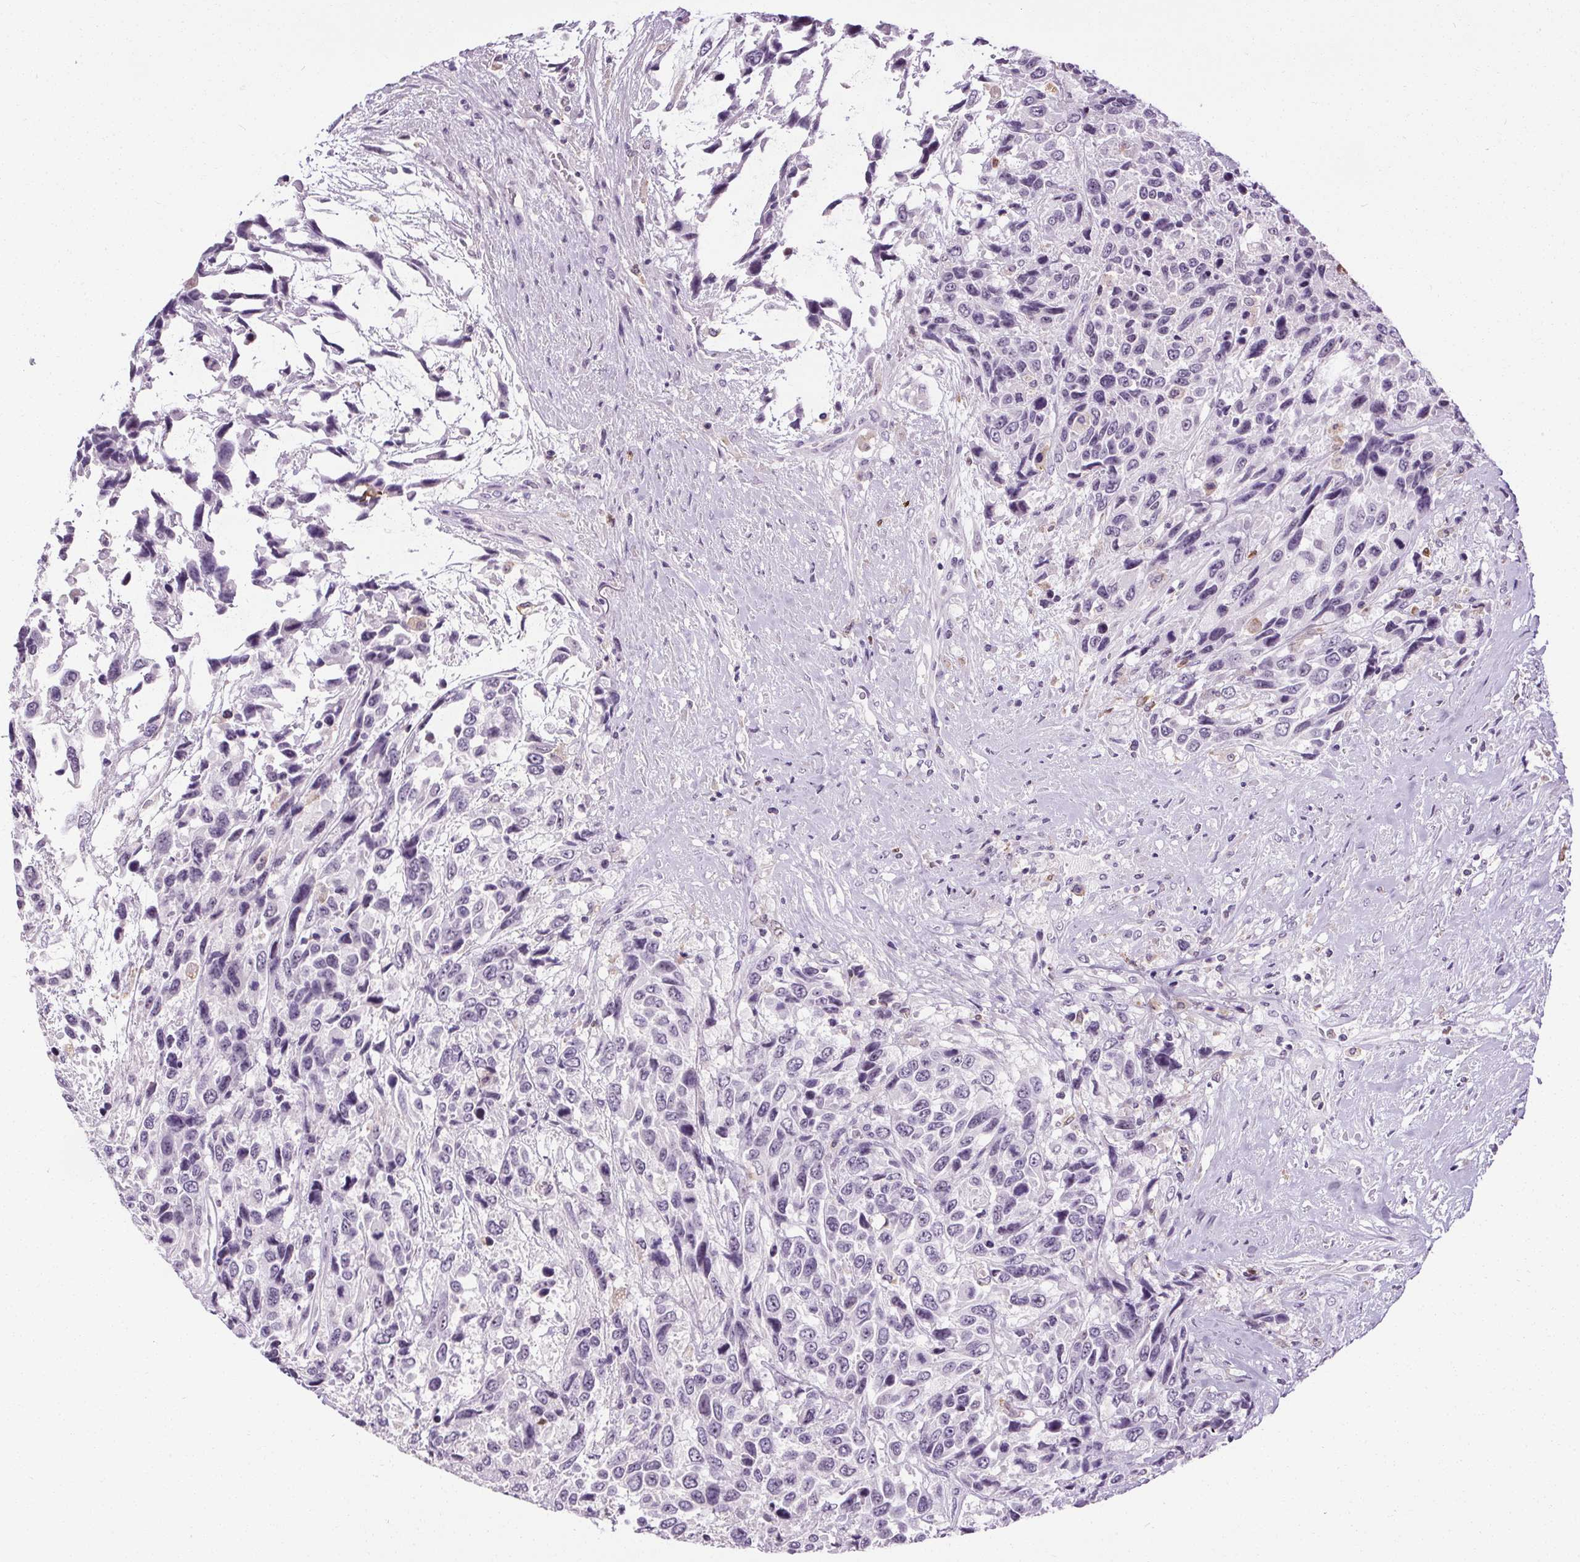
{"staining": {"intensity": "negative", "quantity": "none", "location": "none"}, "tissue": "urothelial cancer", "cell_type": "Tumor cells", "image_type": "cancer", "snomed": [{"axis": "morphology", "description": "Urothelial carcinoma, High grade"}, {"axis": "topography", "description": "Urinary bladder"}], "caption": "Tumor cells show no significant staining in urothelial cancer.", "gene": "TMEM240", "patient": {"sex": "female", "age": 70}}